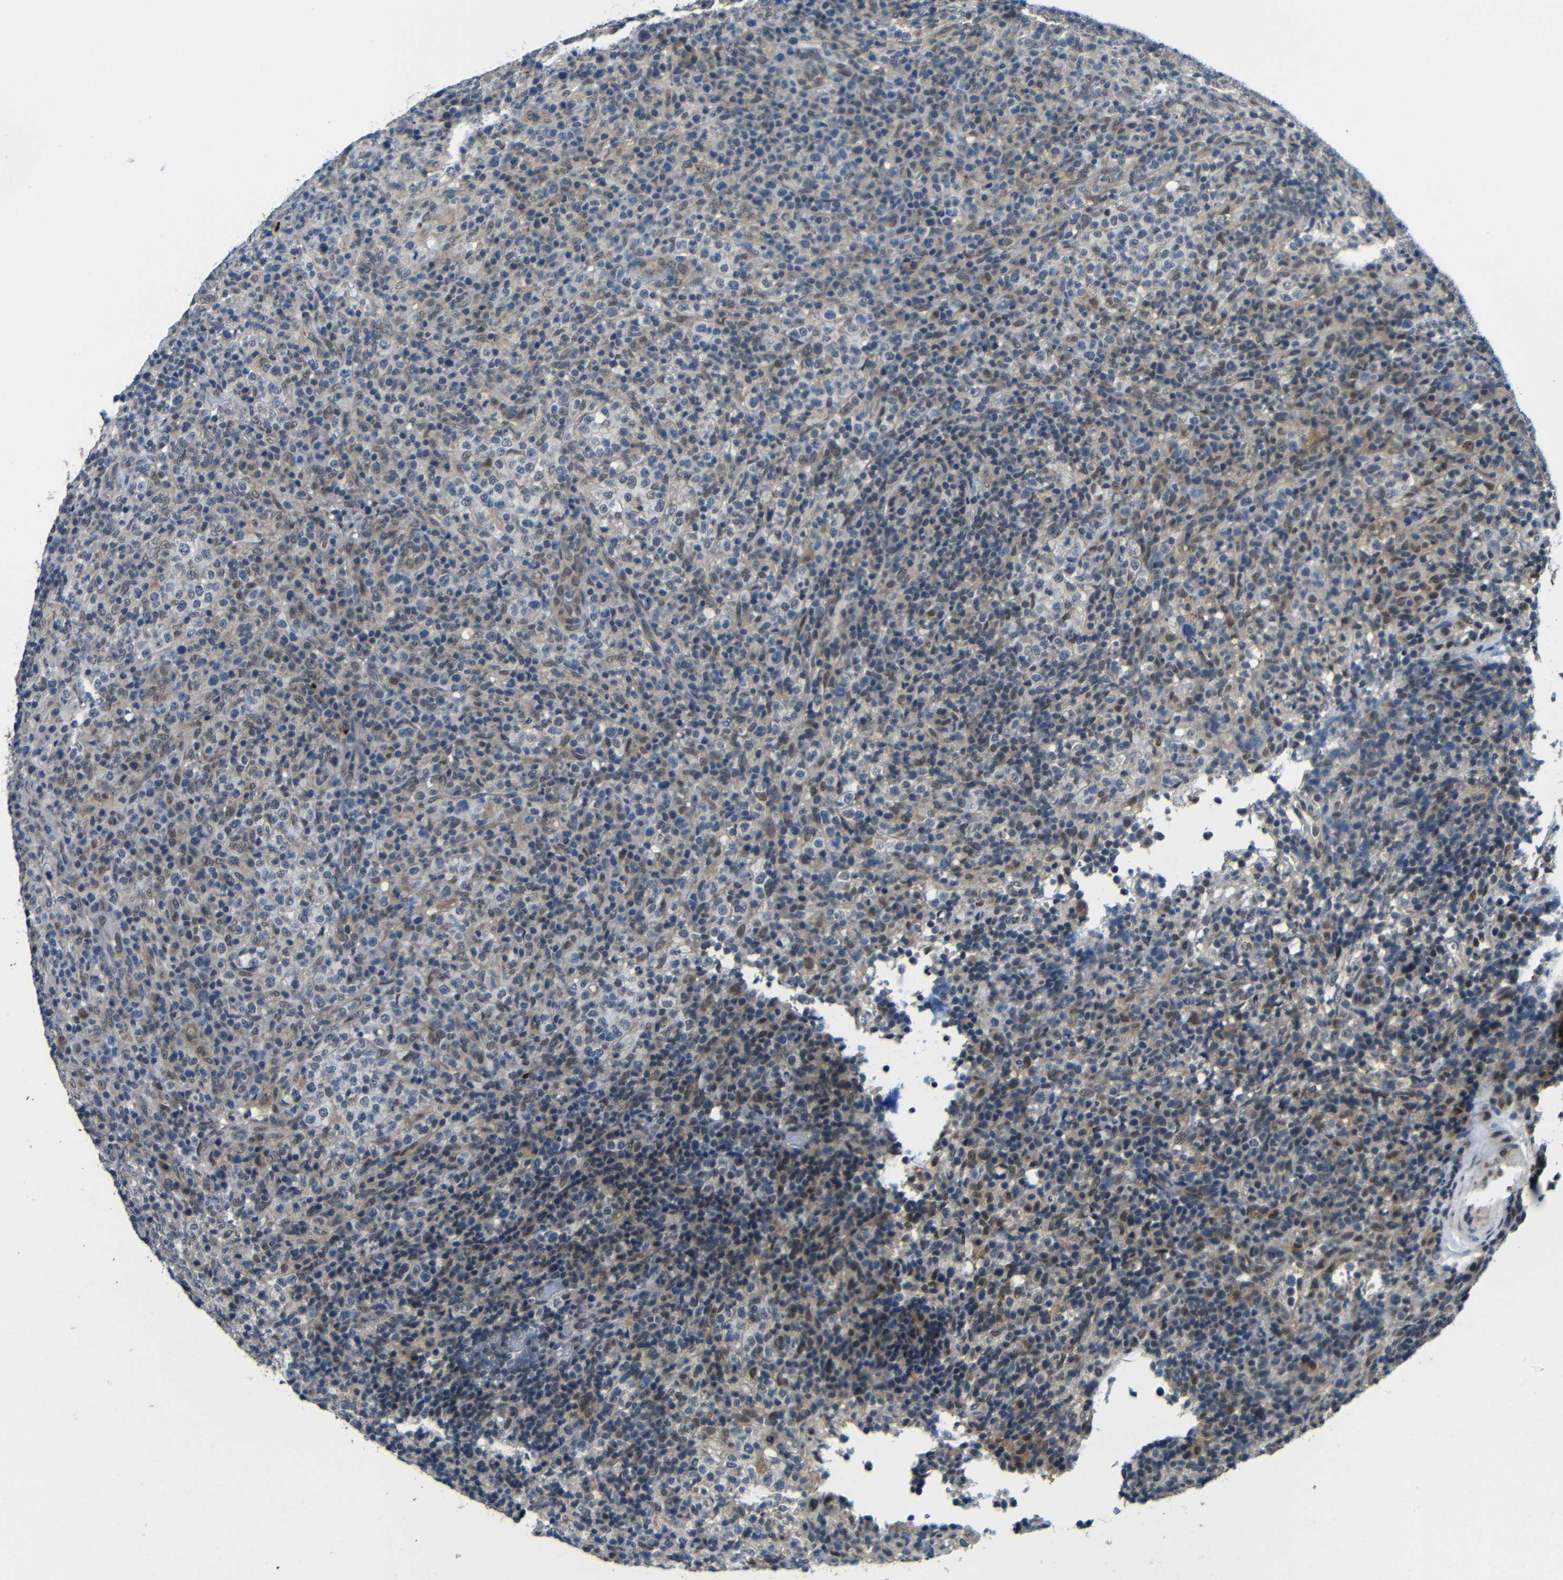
{"staining": {"intensity": "moderate", "quantity": "<25%", "location": "cytoplasmic/membranous,nuclear"}, "tissue": "lymphoma", "cell_type": "Tumor cells", "image_type": "cancer", "snomed": [{"axis": "morphology", "description": "Malignant lymphoma, non-Hodgkin's type, High grade"}, {"axis": "topography", "description": "Lymph node"}], "caption": "The immunohistochemical stain highlights moderate cytoplasmic/membranous and nuclear positivity in tumor cells of lymphoma tissue. The protein of interest is stained brown, and the nuclei are stained in blue (DAB (3,3'-diaminobenzidine) IHC with brightfield microscopy, high magnification).", "gene": "FAM172A", "patient": {"sex": "female", "age": 76}}